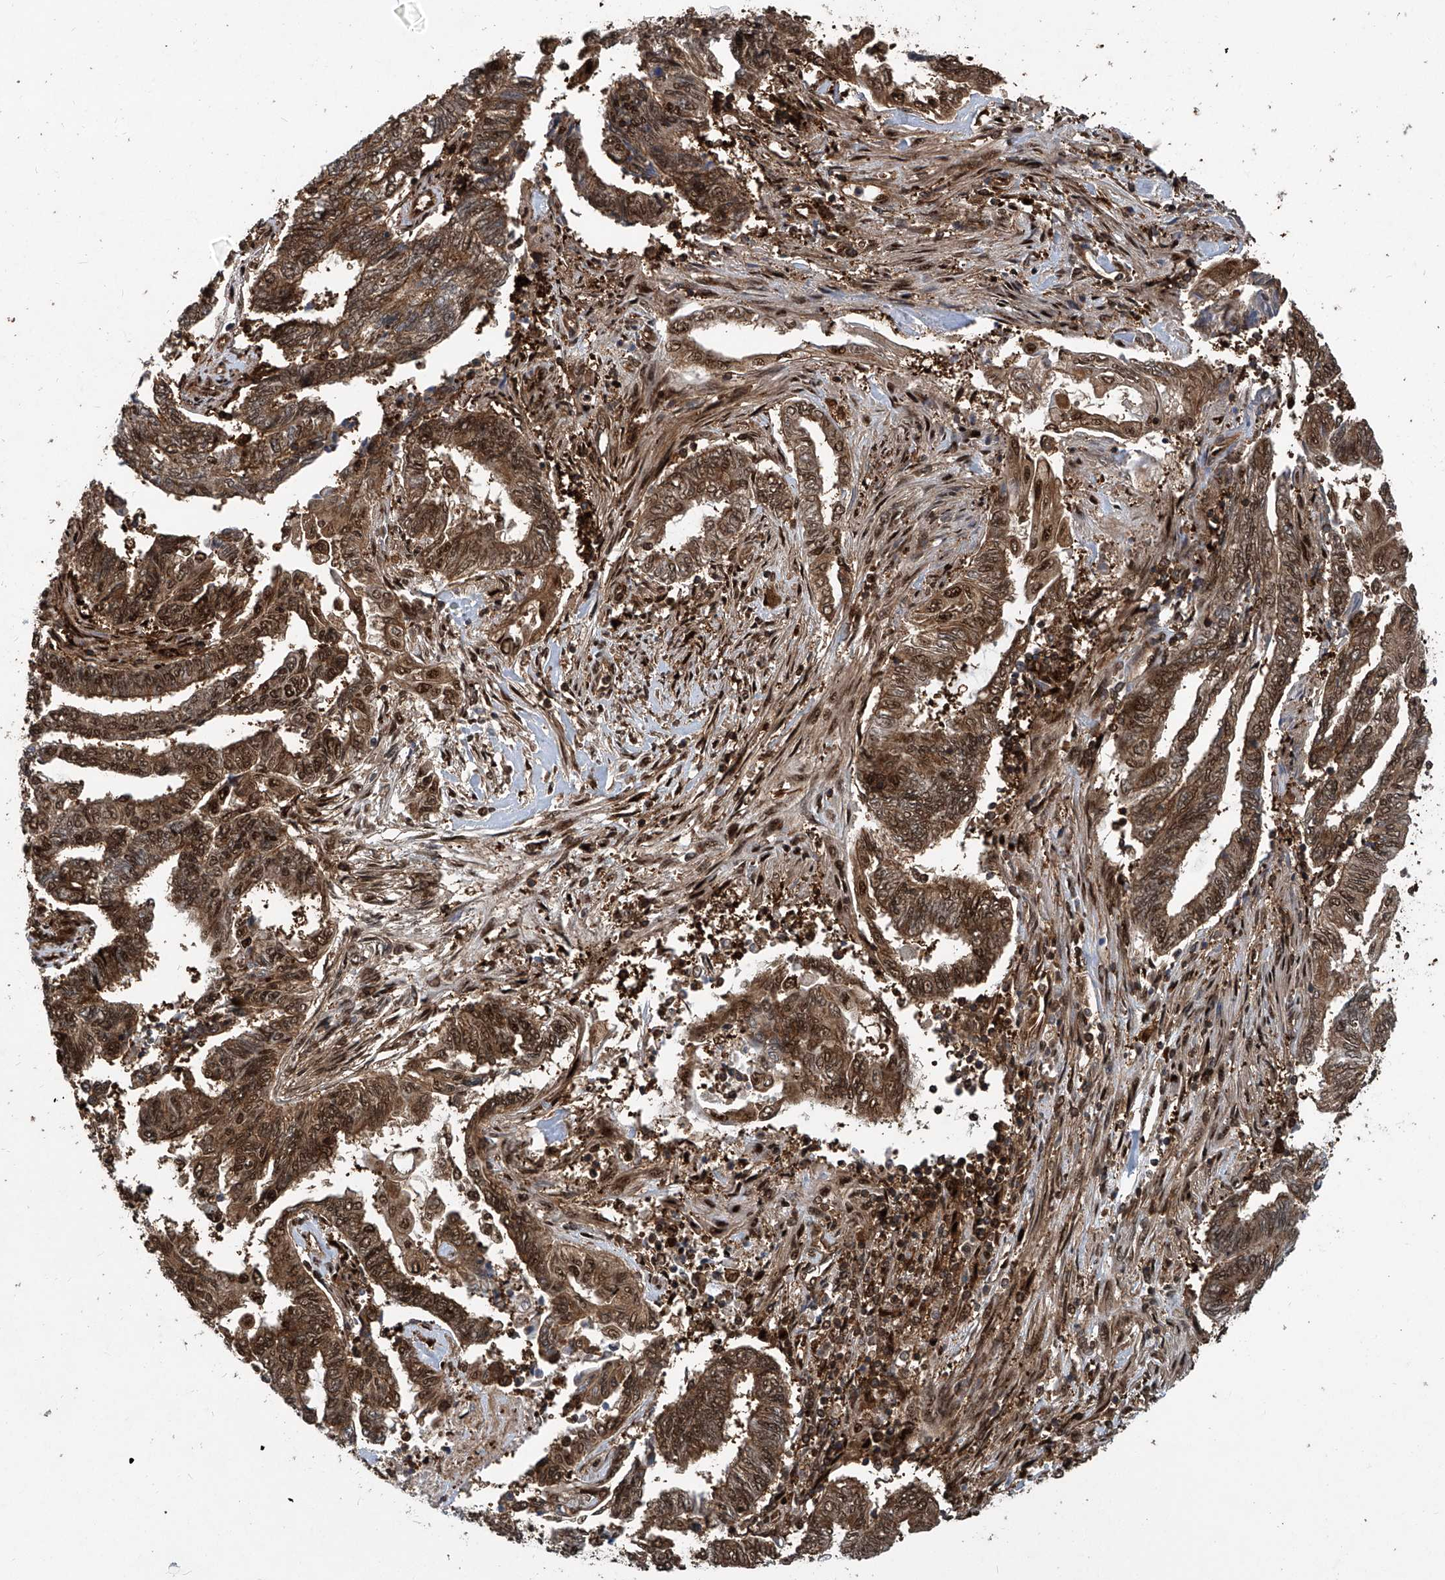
{"staining": {"intensity": "strong", "quantity": ">75%", "location": "cytoplasmic/membranous,nuclear"}, "tissue": "endometrial cancer", "cell_type": "Tumor cells", "image_type": "cancer", "snomed": [{"axis": "morphology", "description": "Adenocarcinoma, NOS"}, {"axis": "topography", "description": "Uterus"}, {"axis": "topography", "description": "Endometrium"}], "caption": "Human endometrial adenocarcinoma stained with a brown dye demonstrates strong cytoplasmic/membranous and nuclear positive expression in about >75% of tumor cells.", "gene": "PSMB1", "patient": {"sex": "female", "age": 70}}